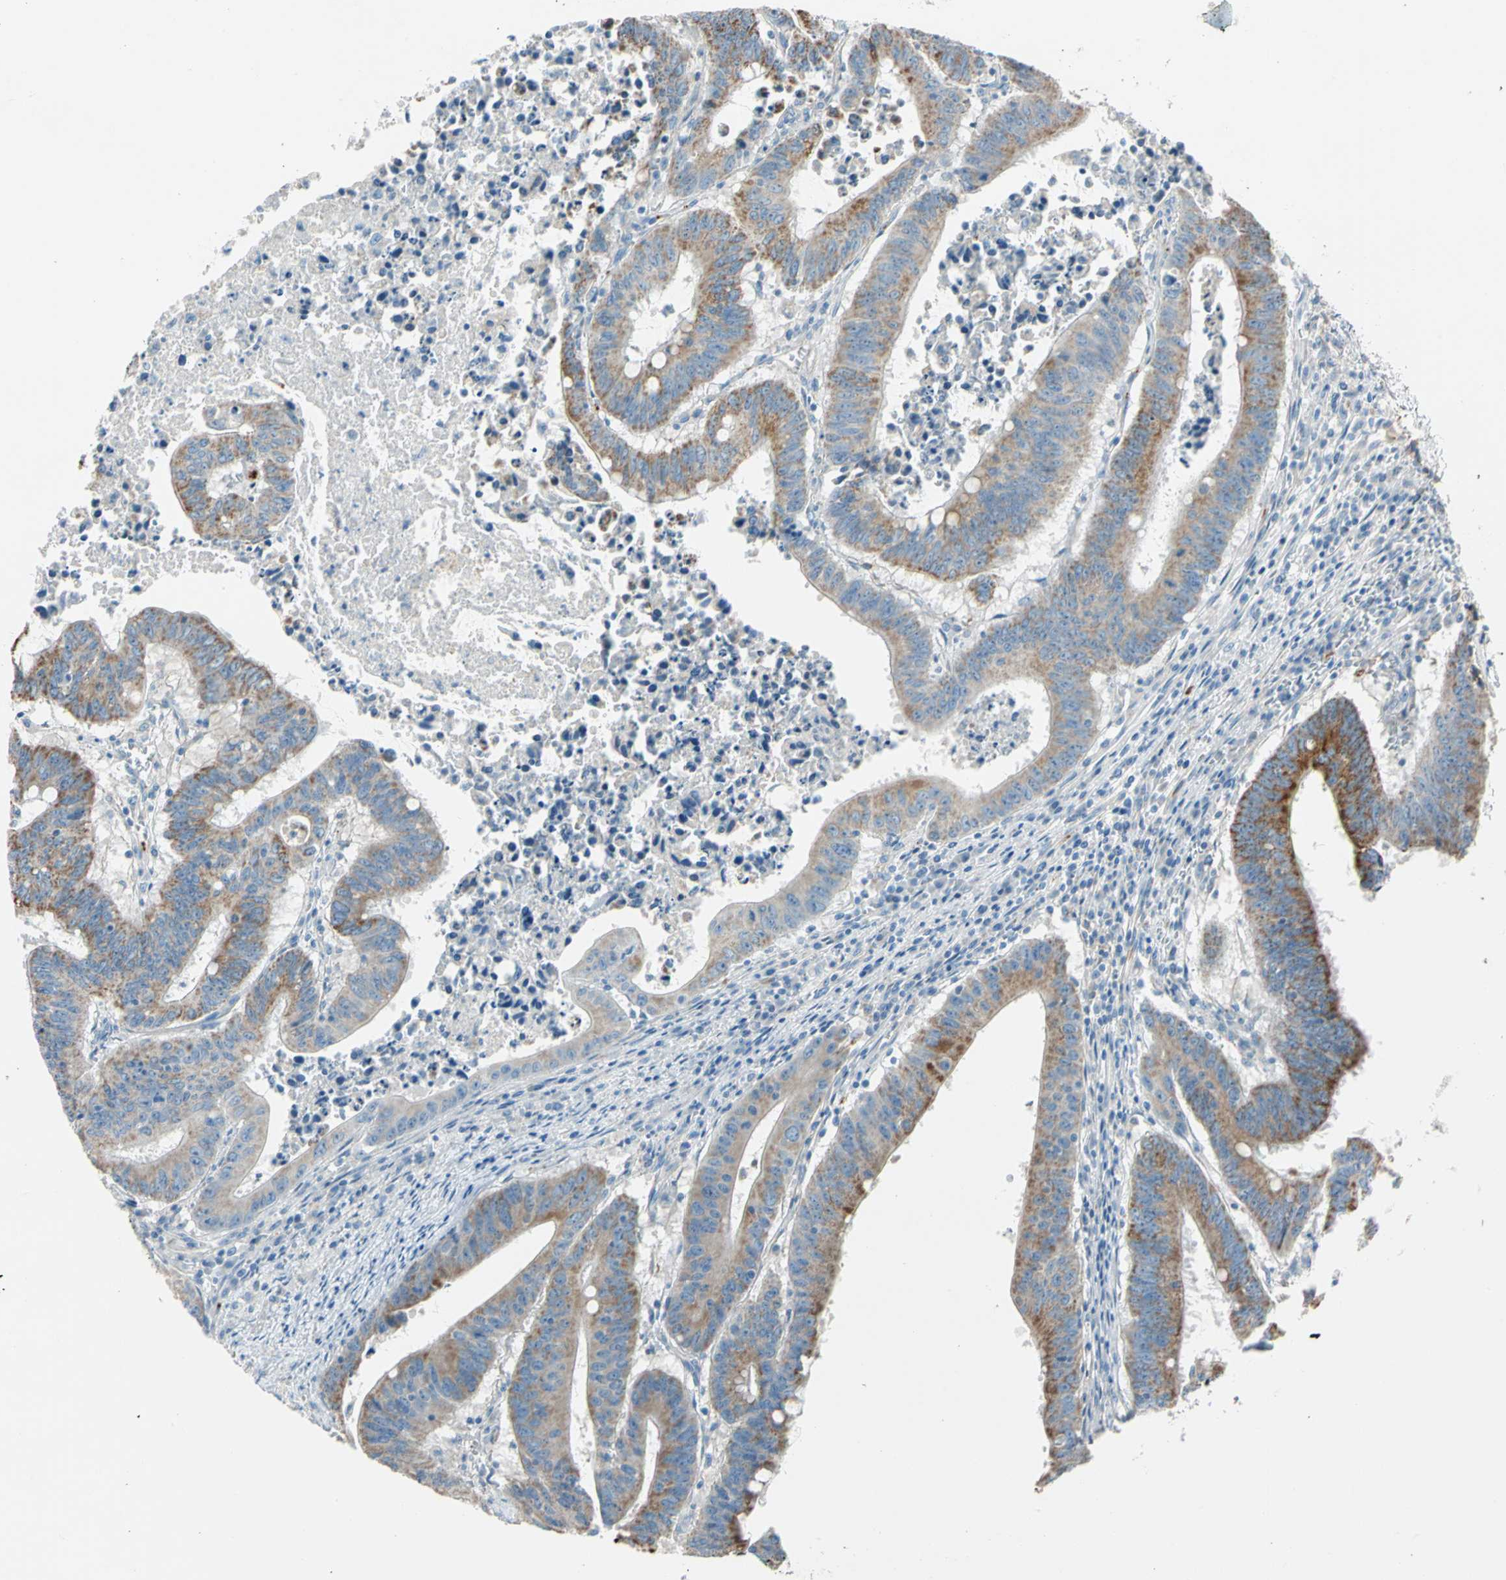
{"staining": {"intensity": "strong", "quantity": ">75%", "location": "cytoplasmic/membranous"}, "tissue": "colorectal cancer", "cell_type": "Tumor cells", "image_type": "cancer", "snomed": [{"axis": "morphology", "description": "Adenocarcinoma, NOS"}, {"axis": "topography", "description": "Colon"}], "caption": "Tumor cells demonstrate high levels of strong cytoplasmic/membranous expression in about >75% of cells in colorectal cancer (adenocarcinoma).", "gene": "LY6G6F", "patient": {"sex": "male", "age": 45}}